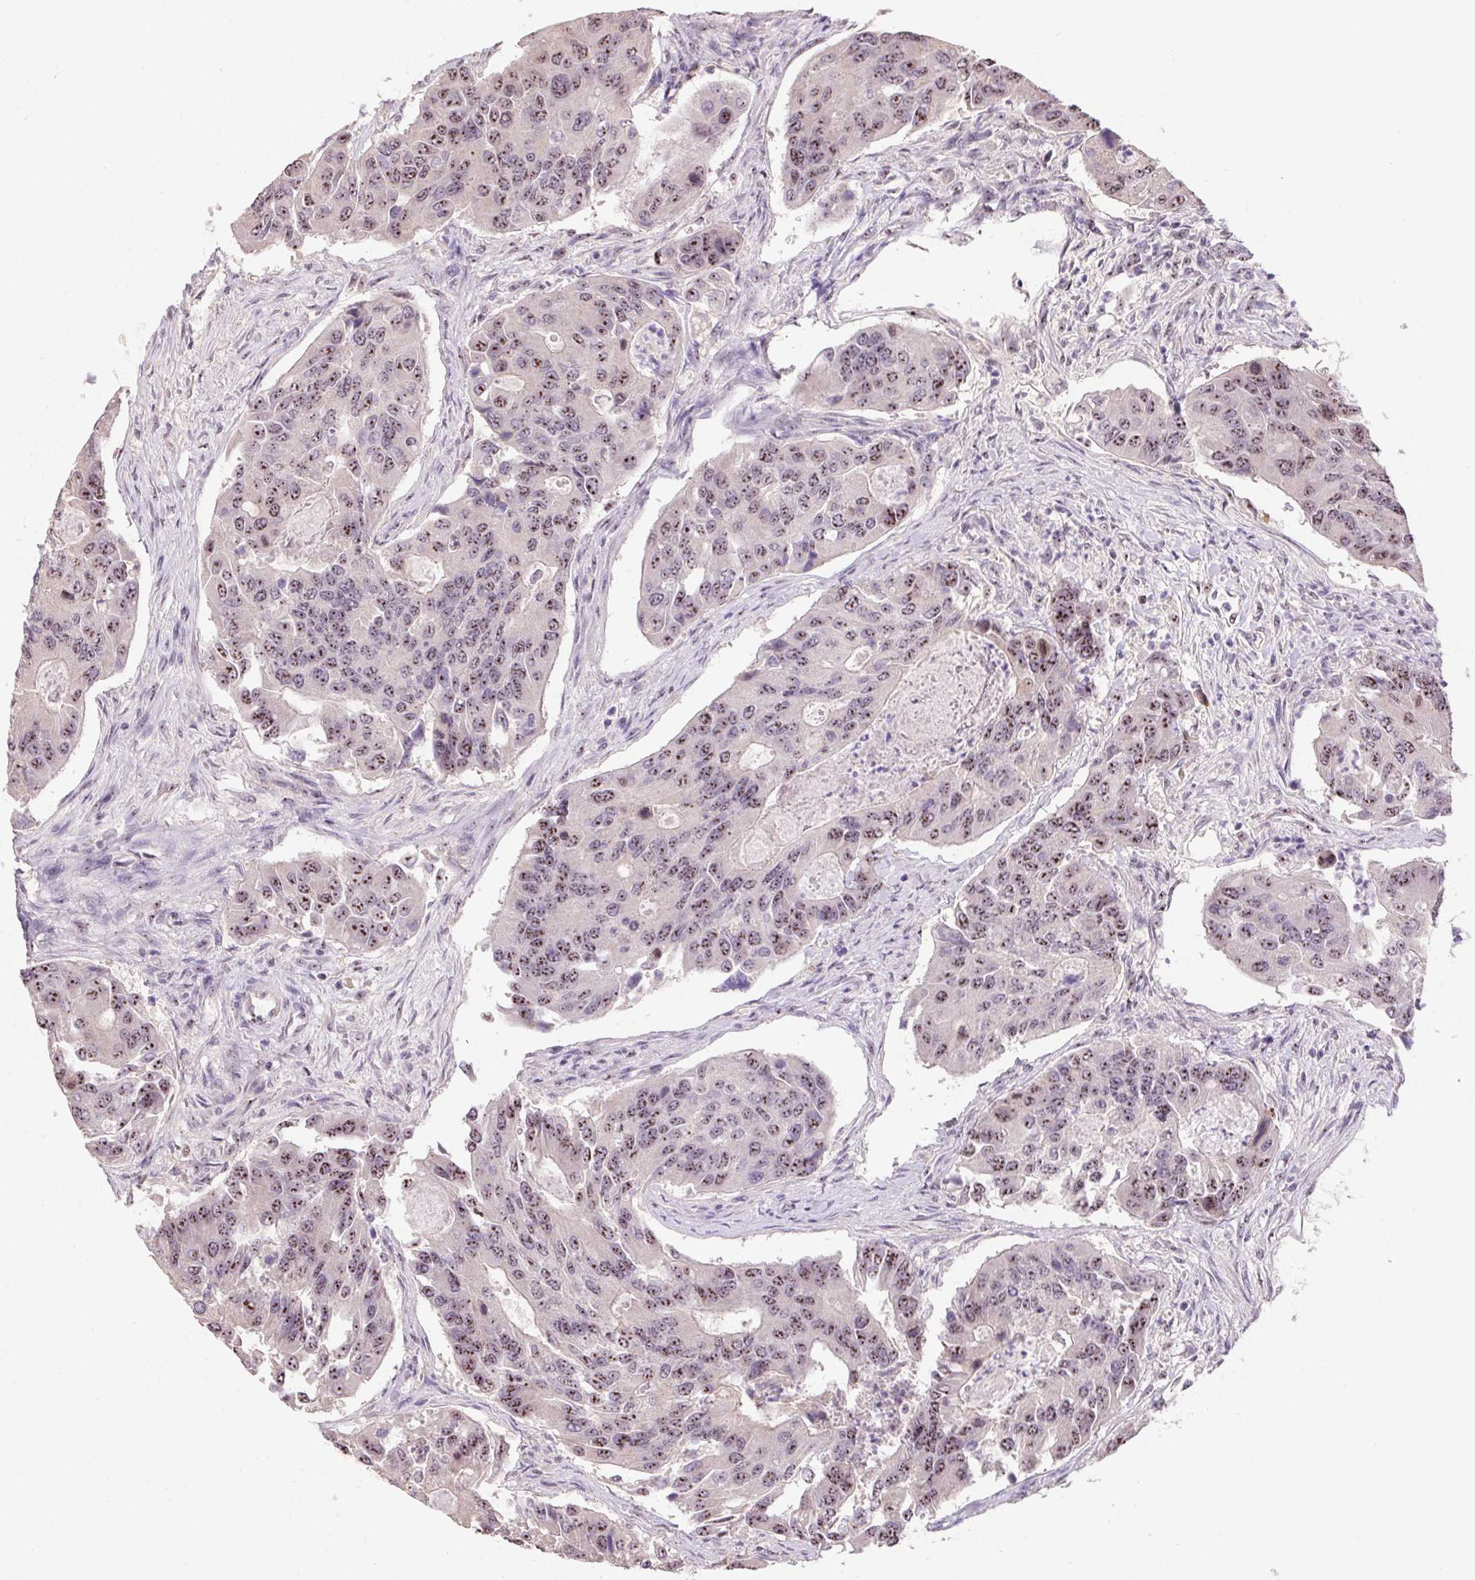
{"staining": {"intensity": "moderate", "quantity": ">75%", "location": "nuclear"}, "tissue": "colorectal cancer", "cell_type": "Tumor cells", "image_type": "cancer", "snomed": [{"axis": "morphology", "description": "Adenocarcinoma, NOS"}, {"axis": "topography", "description": "Colon"}], "caption": "Immunohistochemistry (IHC) micrograph of neoplastic tissue: colorectal cancer stained using immunohistochemistry (IHC) exhibits medium levels of moderate protein expression localized specifically in the nuclear of tumor cells, appearing as a nuclear brown color.", "gene": "BATF2", "patient": {"sex": "female", "age": 67}}